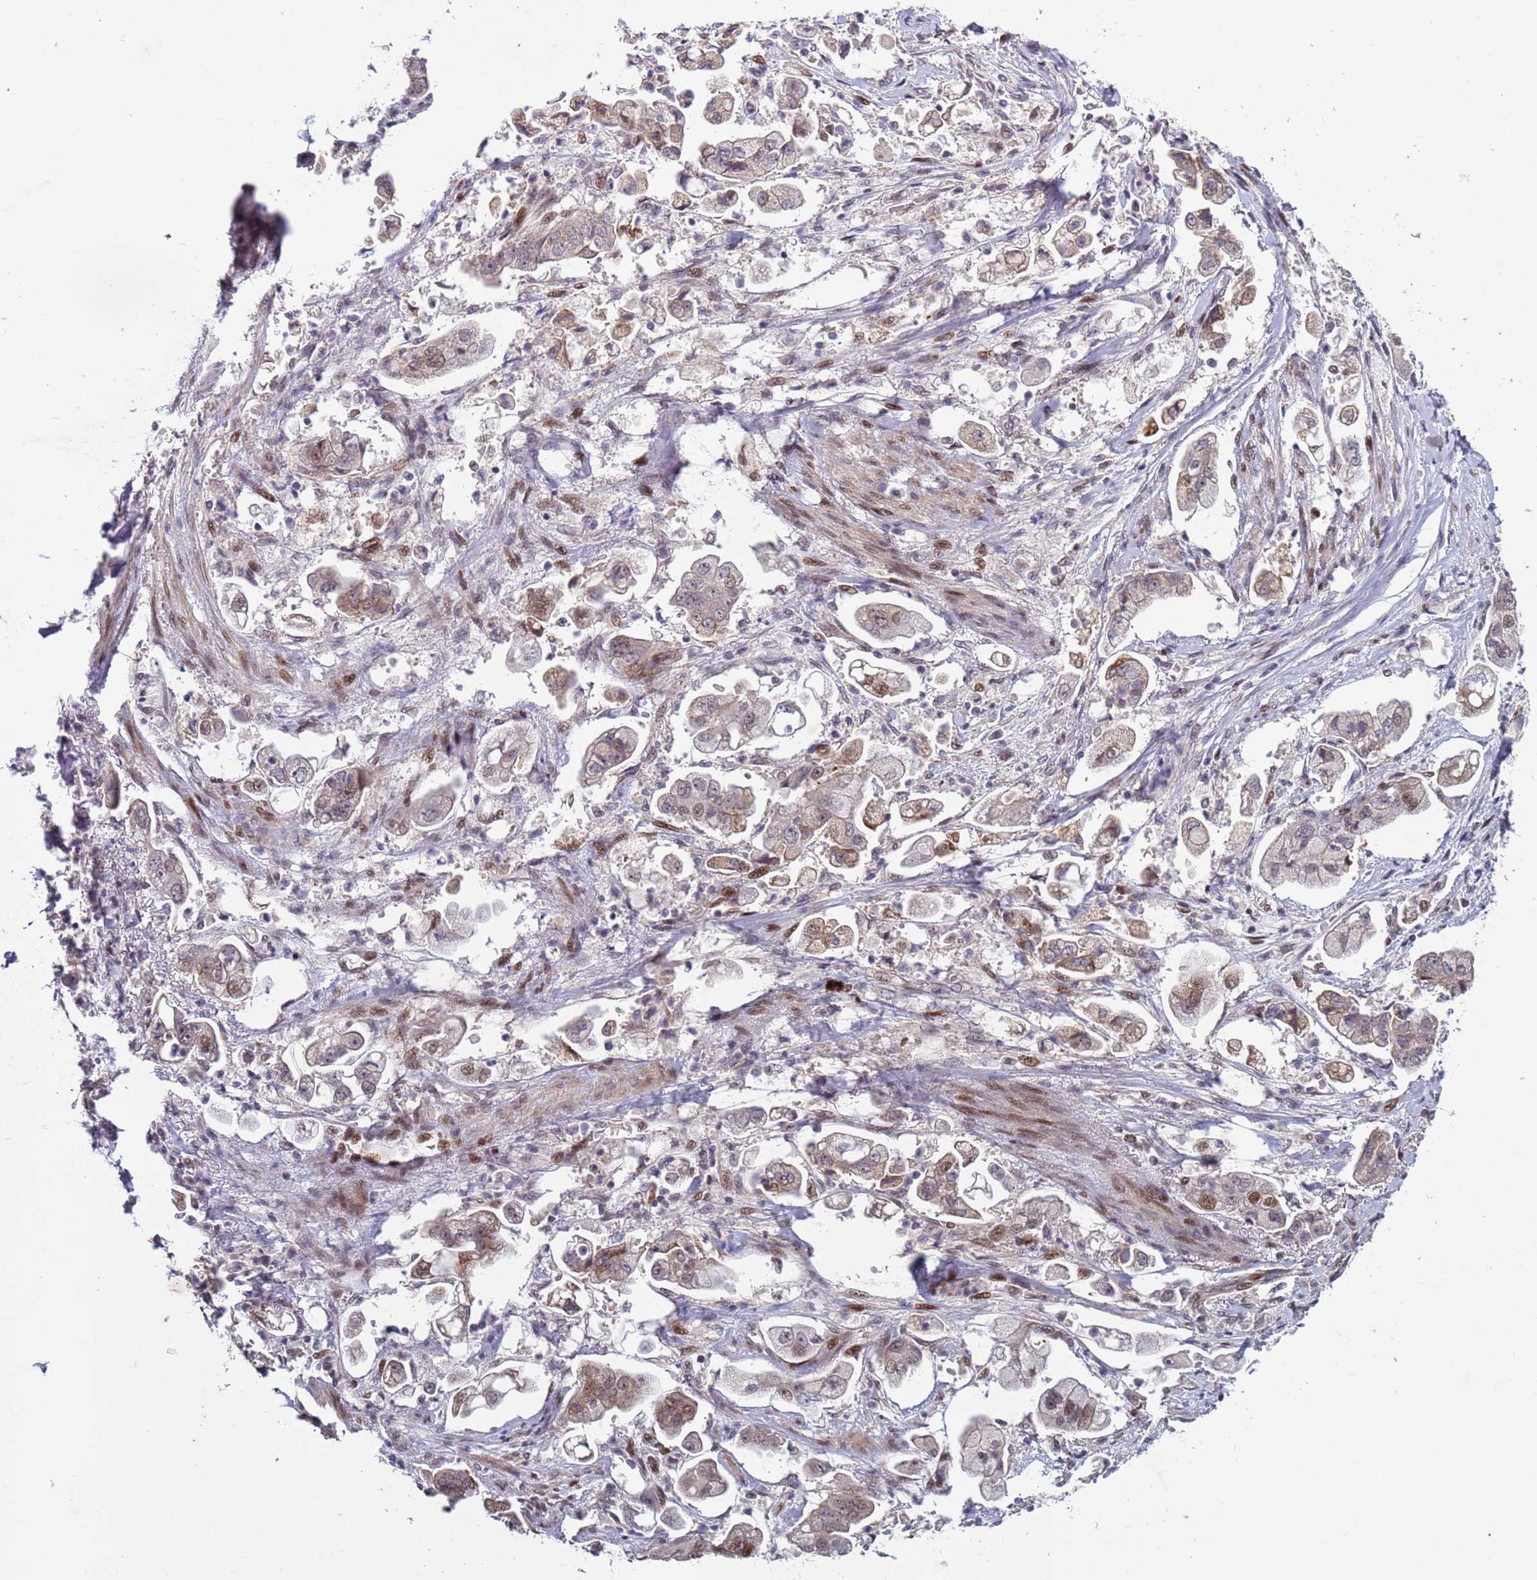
{"staining": {"intensity": "weak", "quantity": "<25%", "location": "cytoplasmic/membranous,nuclear"}, "tissue": "stomach cancer", "cell_type": "Tumor cells", "image_type": "cancer", "snomed": [{"axis": "morphology", "description": "Adenocarcinoma, NOS"}, {"axis": "topography", "description": "Stomach"}], "caption": "This is an immunohistochemistry photomicrograph of adenocarcinoma (stomach). There is no expression in tumor cells.", "gene": "SHC3", "patient": {"sex": "male", "age": 62}}